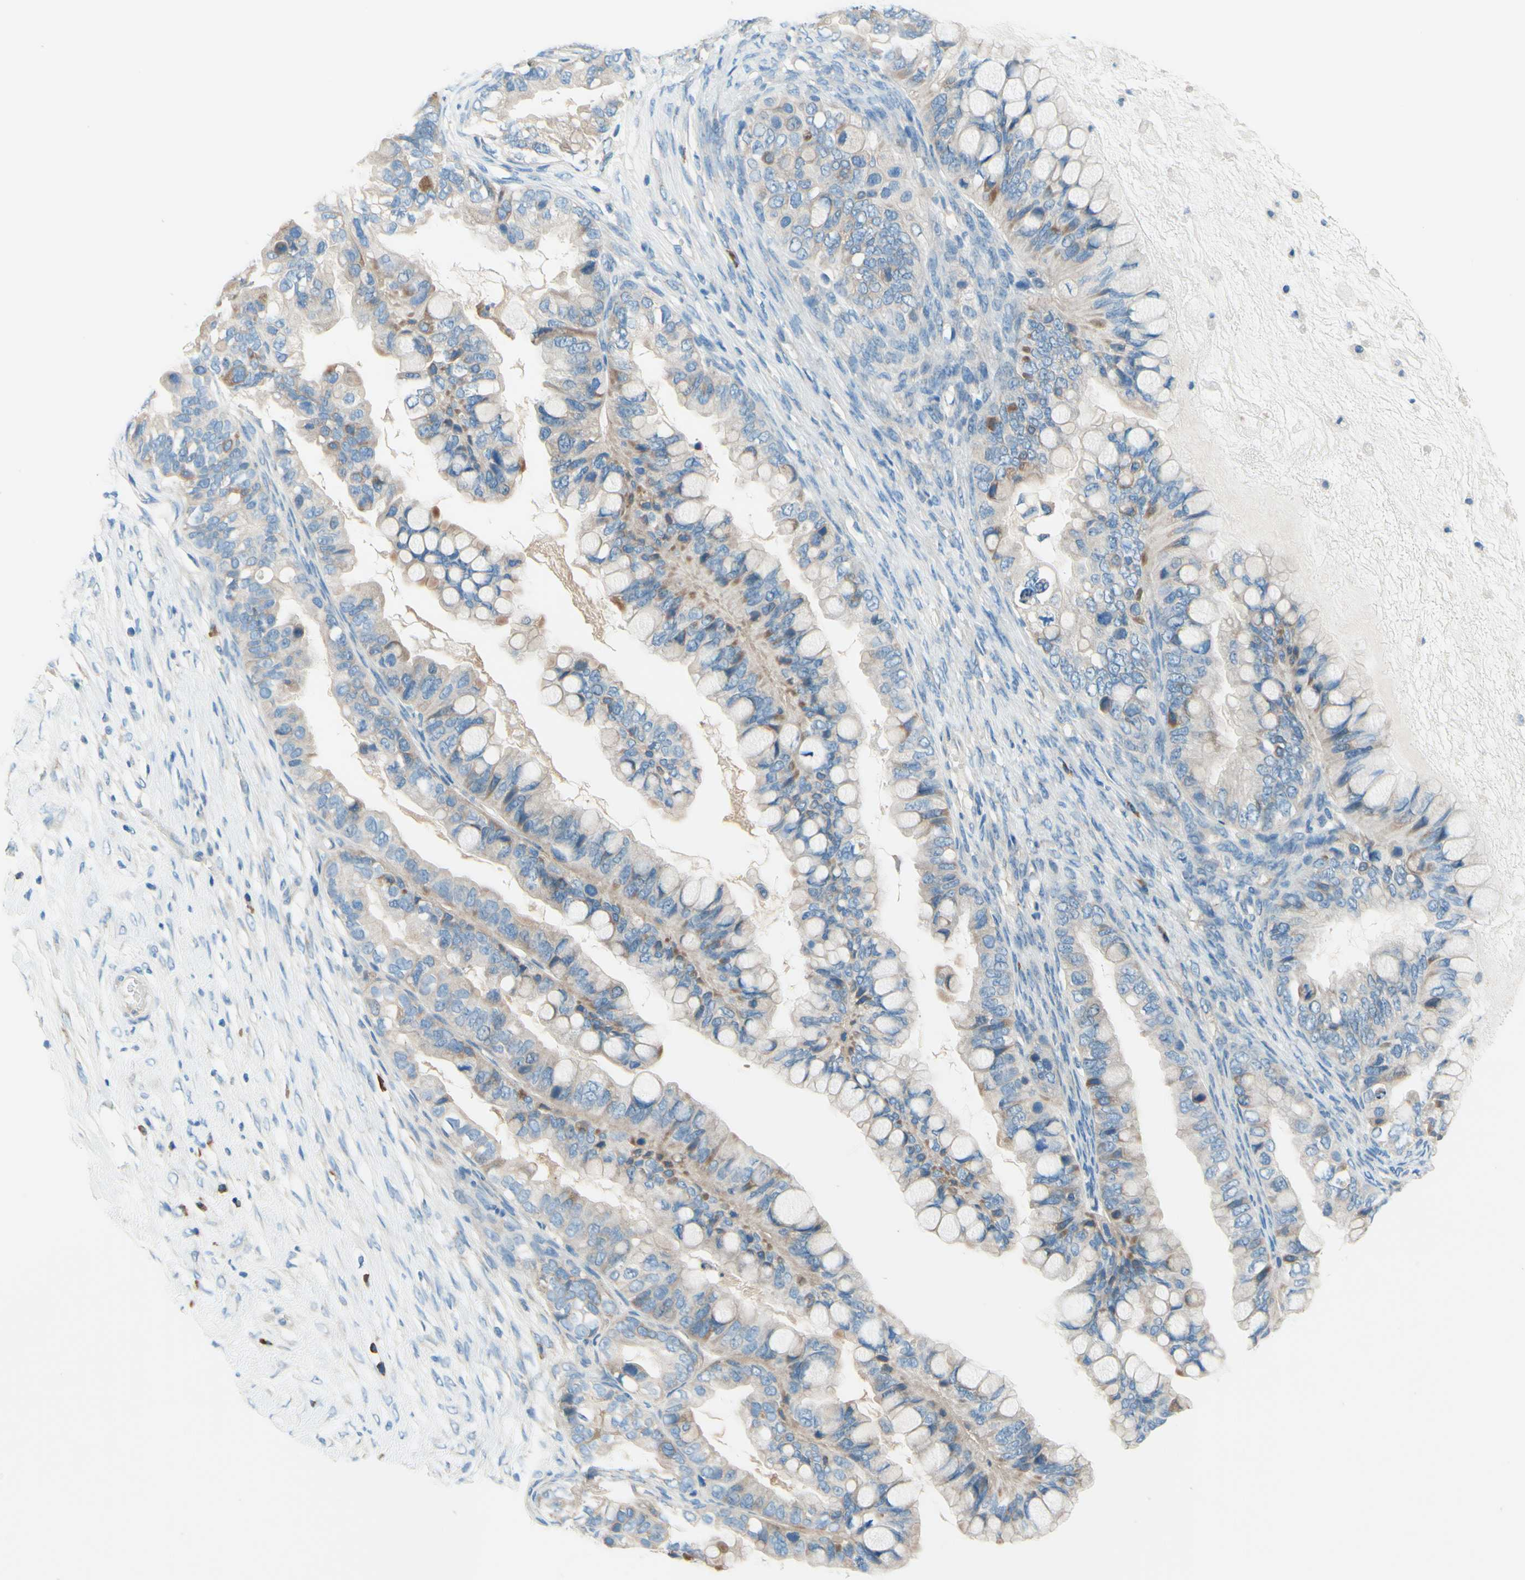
{"staining": {"intensity": "weak", "quantity": ">75%", "location": "cytoplasmic/membranous"}, "tissue": "ovarian cancer", "cell_type": "Tumor cells", "image_type": "cancer", "snomed": [{"axis": "morphology", "description": "Cystadenocarcinoma, mucinous, NOS"}, {"axis": "topography", "description": "Ovary"}], "caption": "Protein expression analysis of ovarian cancer (mucinous cystadenocarcinoma) reveals weak cytoplasmic/membranous expression in approximately >75% of tumor cells. (DAB IHC with brightfield microscopy, high magnification).", "gene": "PASD1", "patient": {"sex": "female", "age": 80}}